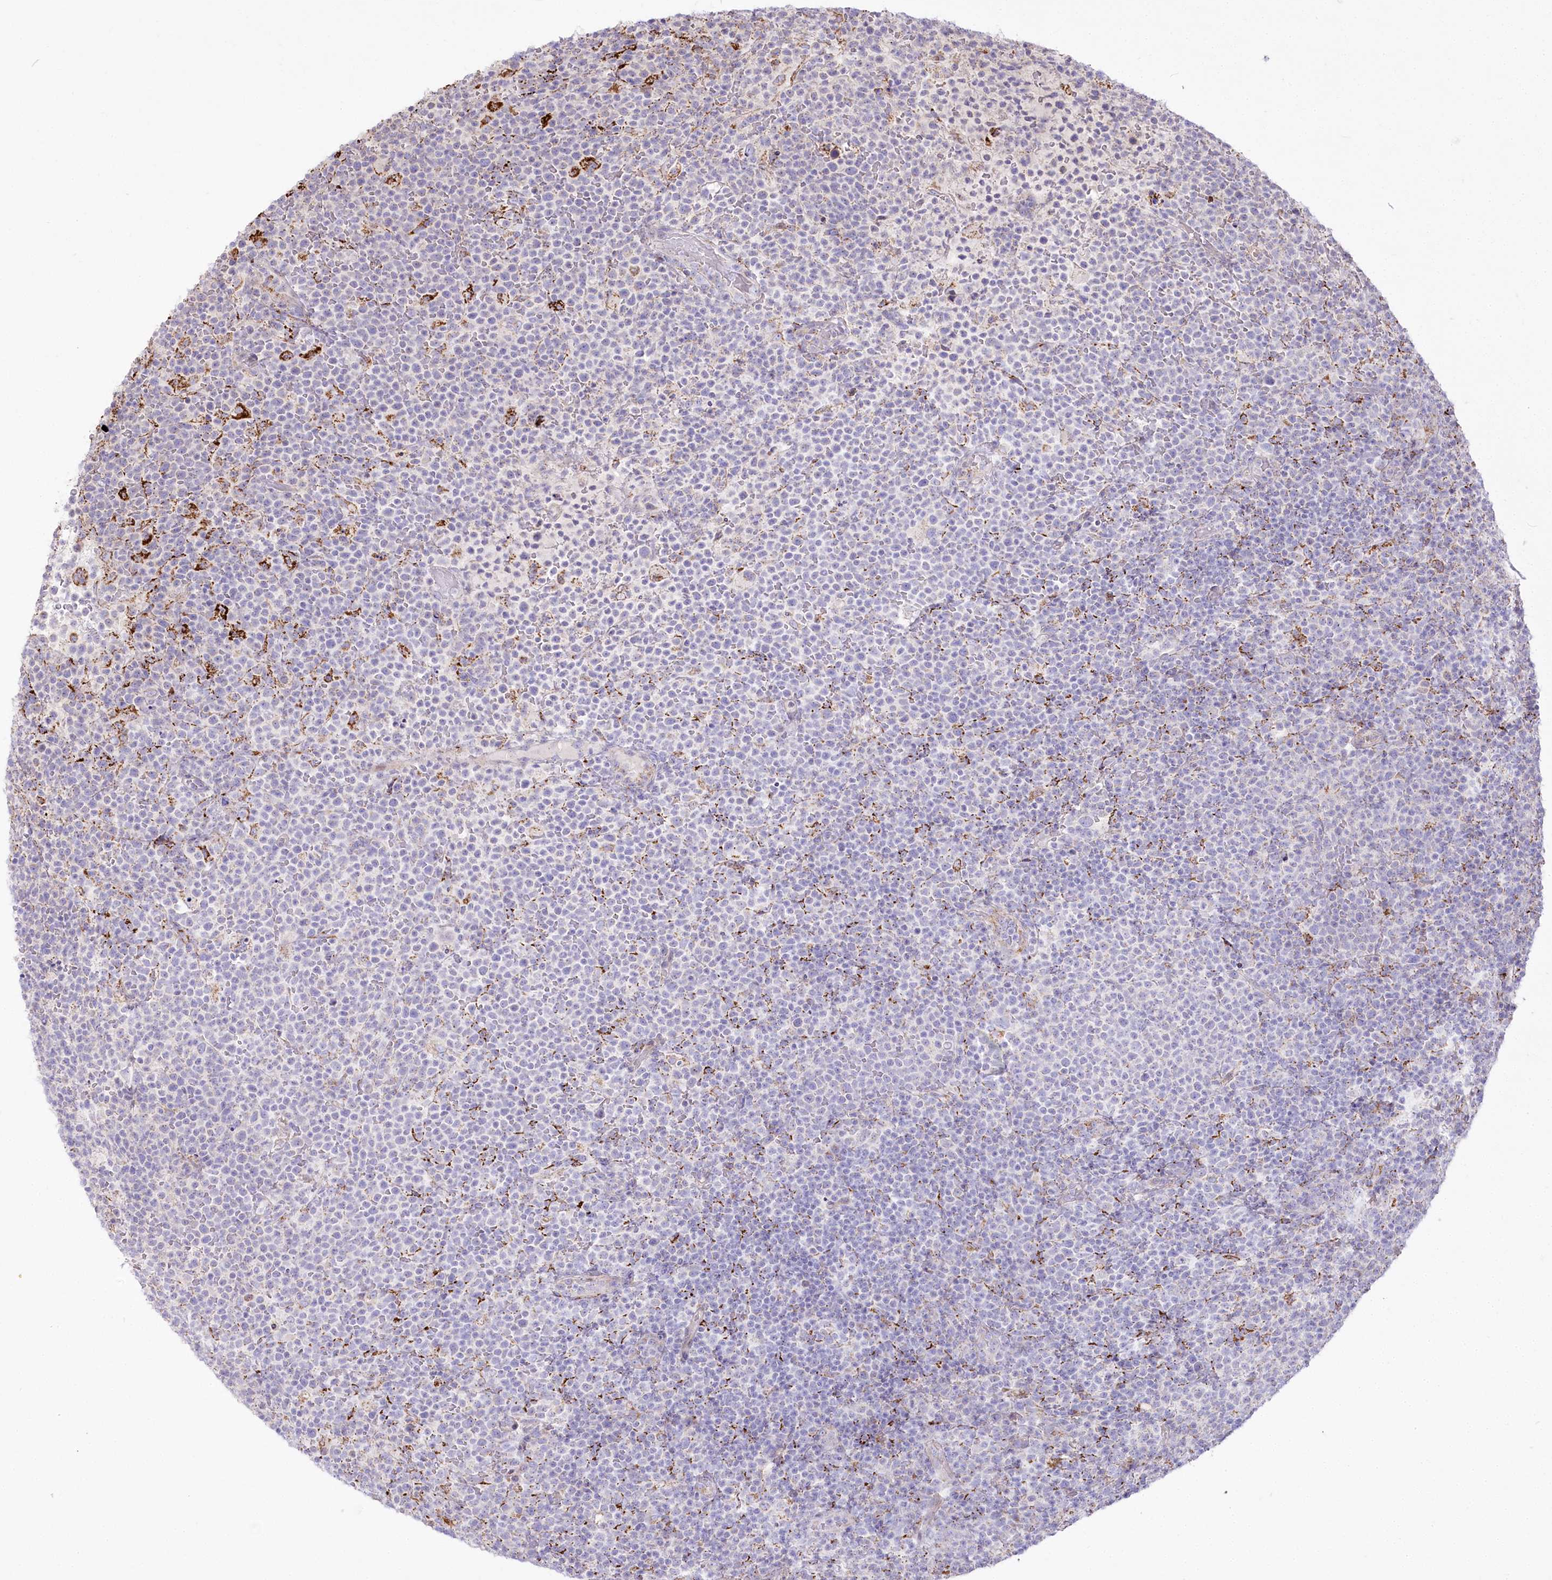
{"staining": {"intensity": "negative", "quantity": "none", "location": "none"}, "tissue": "lymphoma", "cell_type": "Tumor cells", "image_type": "cancer", "snomed": [{"axis": "morphology", "description": "Malignant lymphoma, non-Hodgkin's type, High grade"}, {"axis": "topography", "description": "Lymph node"}], "caption": "DAB (3,3'-diaminobenzidine) immunohistochemical staining of lymphoma exhibits no significant staining in tumor cells.", "gene": "CEP164", "patient": {"sex": "male", "age": 61}}